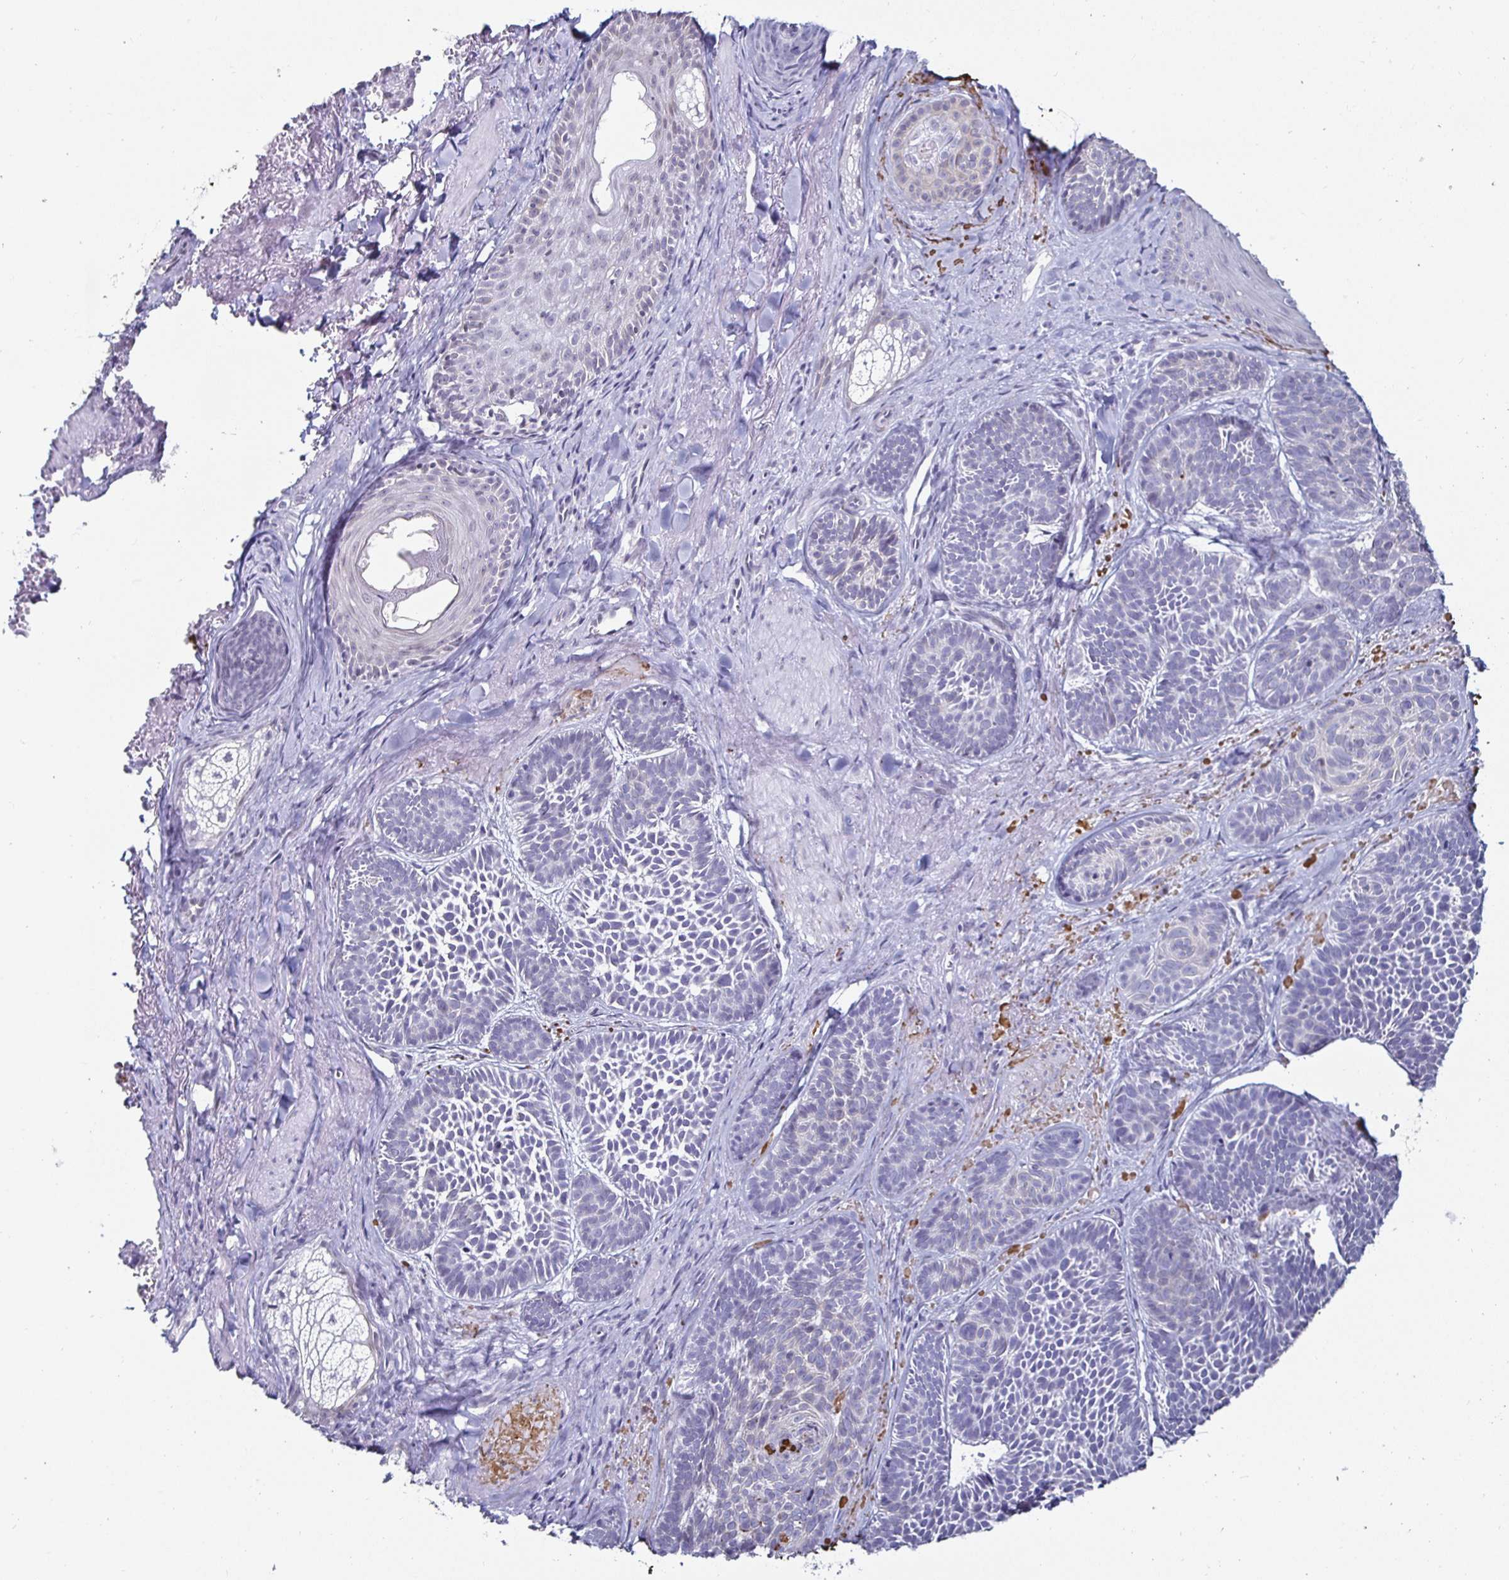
{"staining": {"intensity": "negative", "quantity": "none", "location": "none"}, "tissue": "skin cancer", "cell_type": "Tumor cells", "image_type": "cancer", "snomed": [{"axis": "morphology", "description": "Basal cell carcinoma"}, {"axis": "topography", "description": "Skin"}], "caption": "A photomicrograph of human skin cancer (basal cell carcinoma) is negative for staining in tumor cells.", "gene": "KRT4", "patient": {"sex": "male", "age": 81}}